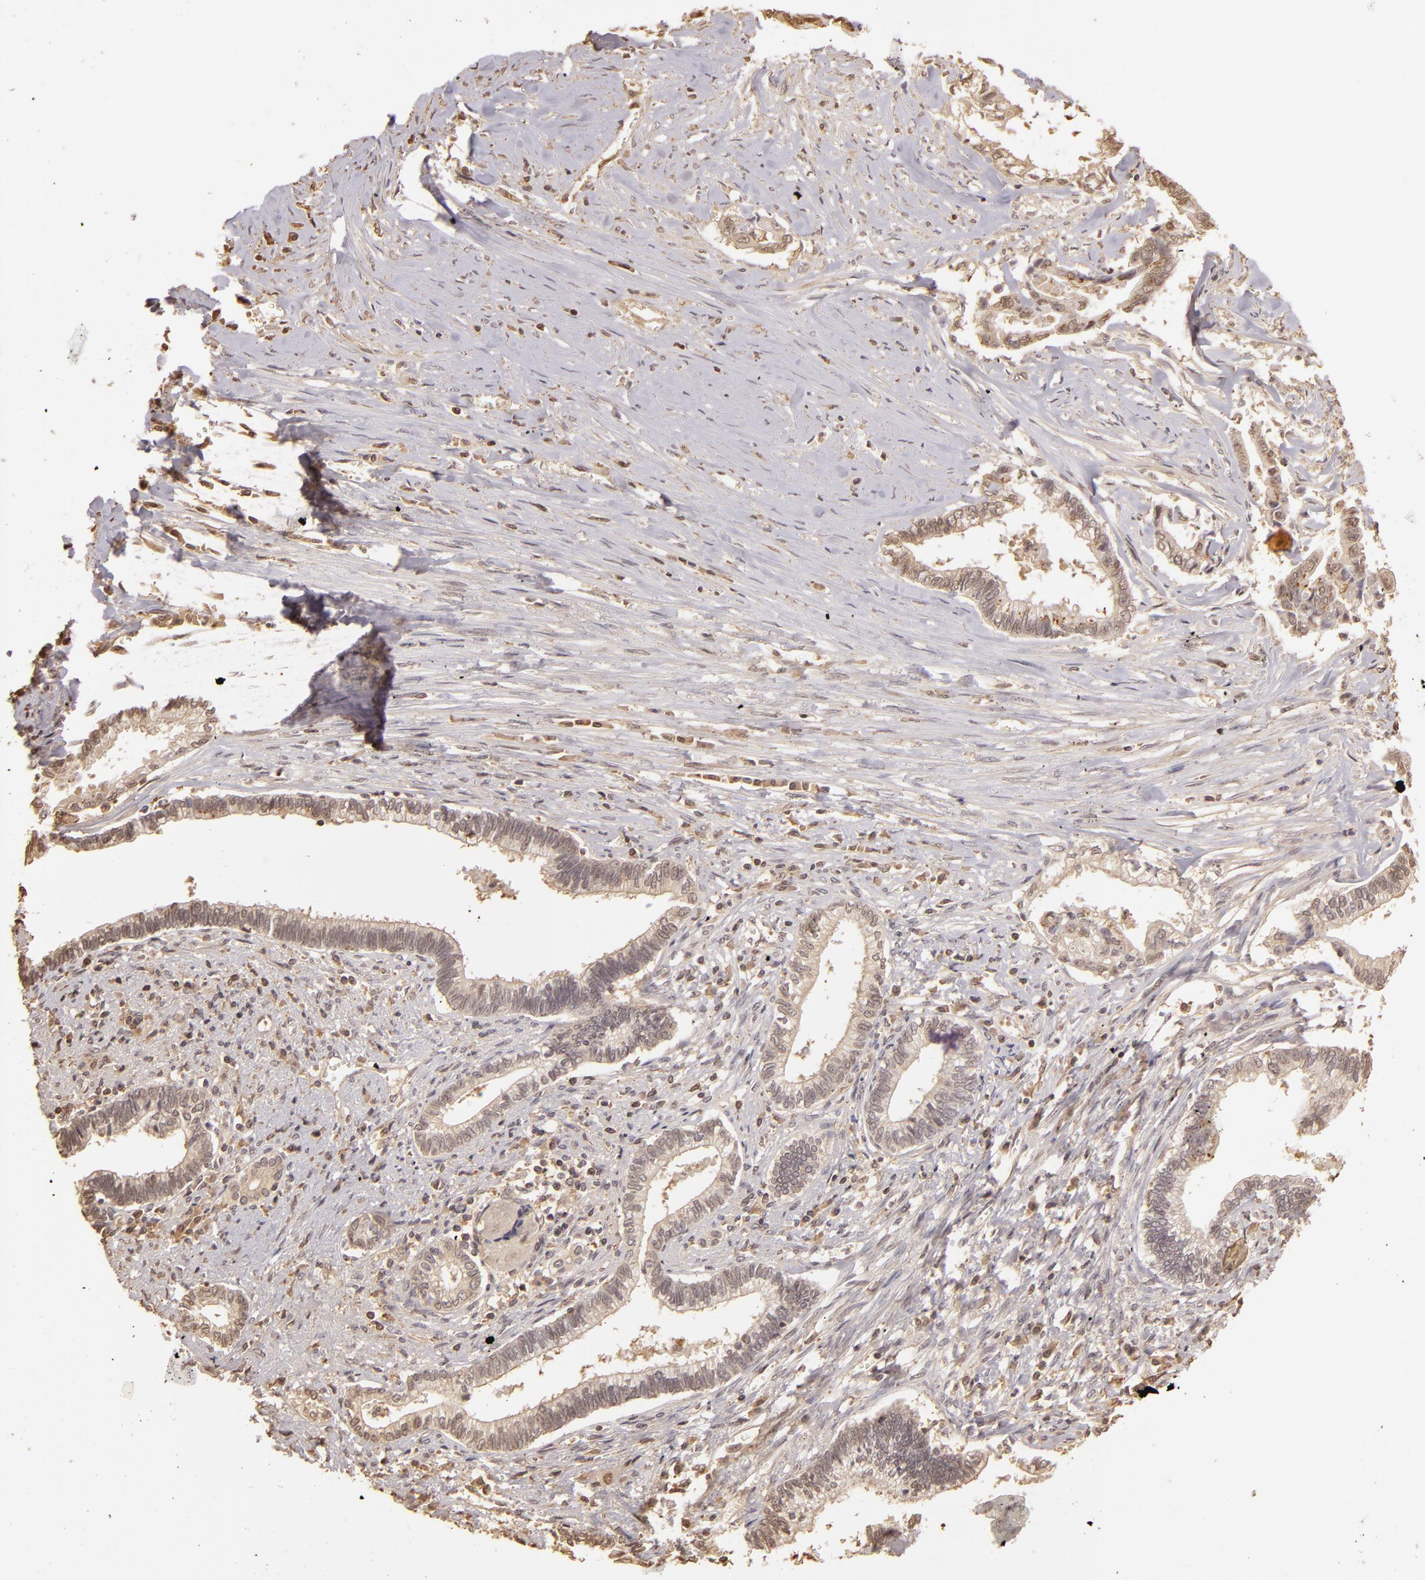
{"staining": {"intensity": "weak", "quantity": "<25%", "location": "cytoplasmic/membranous"}, "tissue": "liver cancer", "cell_type": "Tumor cells", "image_type": "cancer", "snomed": [{"axis": "morphology", "description": "Cholangiocarcinoma"}, {"axis": "topography", "description": "Liver"}], "caption": "An image of human liver cancer (cholangiocarcinoma) is negative for staining in tumor cells.", "gene": "ARPC2", "patient": {"sex": "male", "age": 57}}